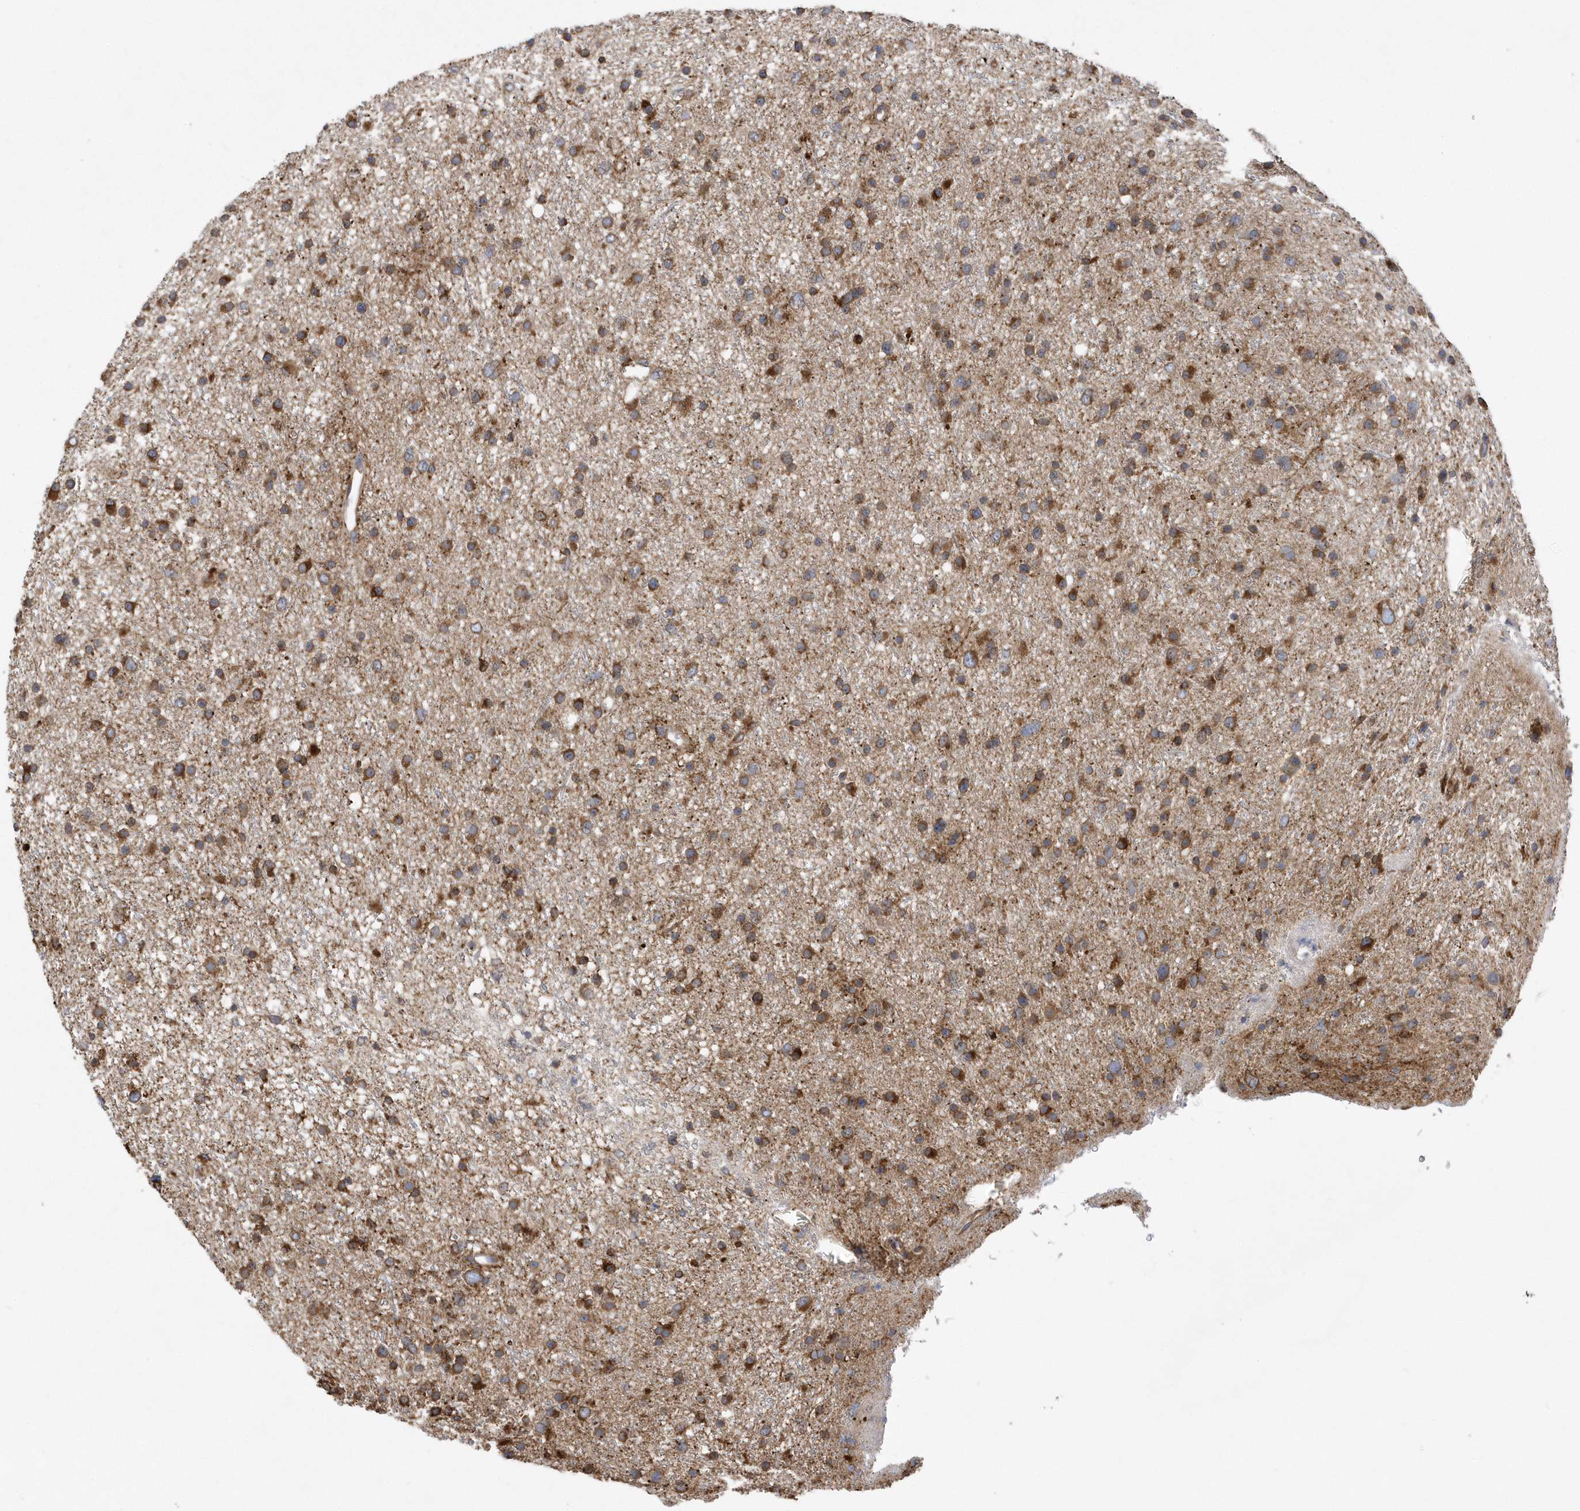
{"staining": {"intensity": "moderate", "quantity": ">75%", "location": "cytoplasmic/membranous"}, "tissue": "glioma", "cell_type": "Tumor cells", "image_type": "cancer", "snomed": [{"axis": "morphology", "description": "Glioma, malignant, Low grade"}, {"axis": "topography", "description": "Cerebral cortex"}], "caption": "Protein staining of malignant low-grade glioma tissue demonstrates moderate cytoplasmic/membranous positivity in about >75% of tumor cells.", "gene": "VAMP7", "patient": {"sex": "female", "age": 39}}